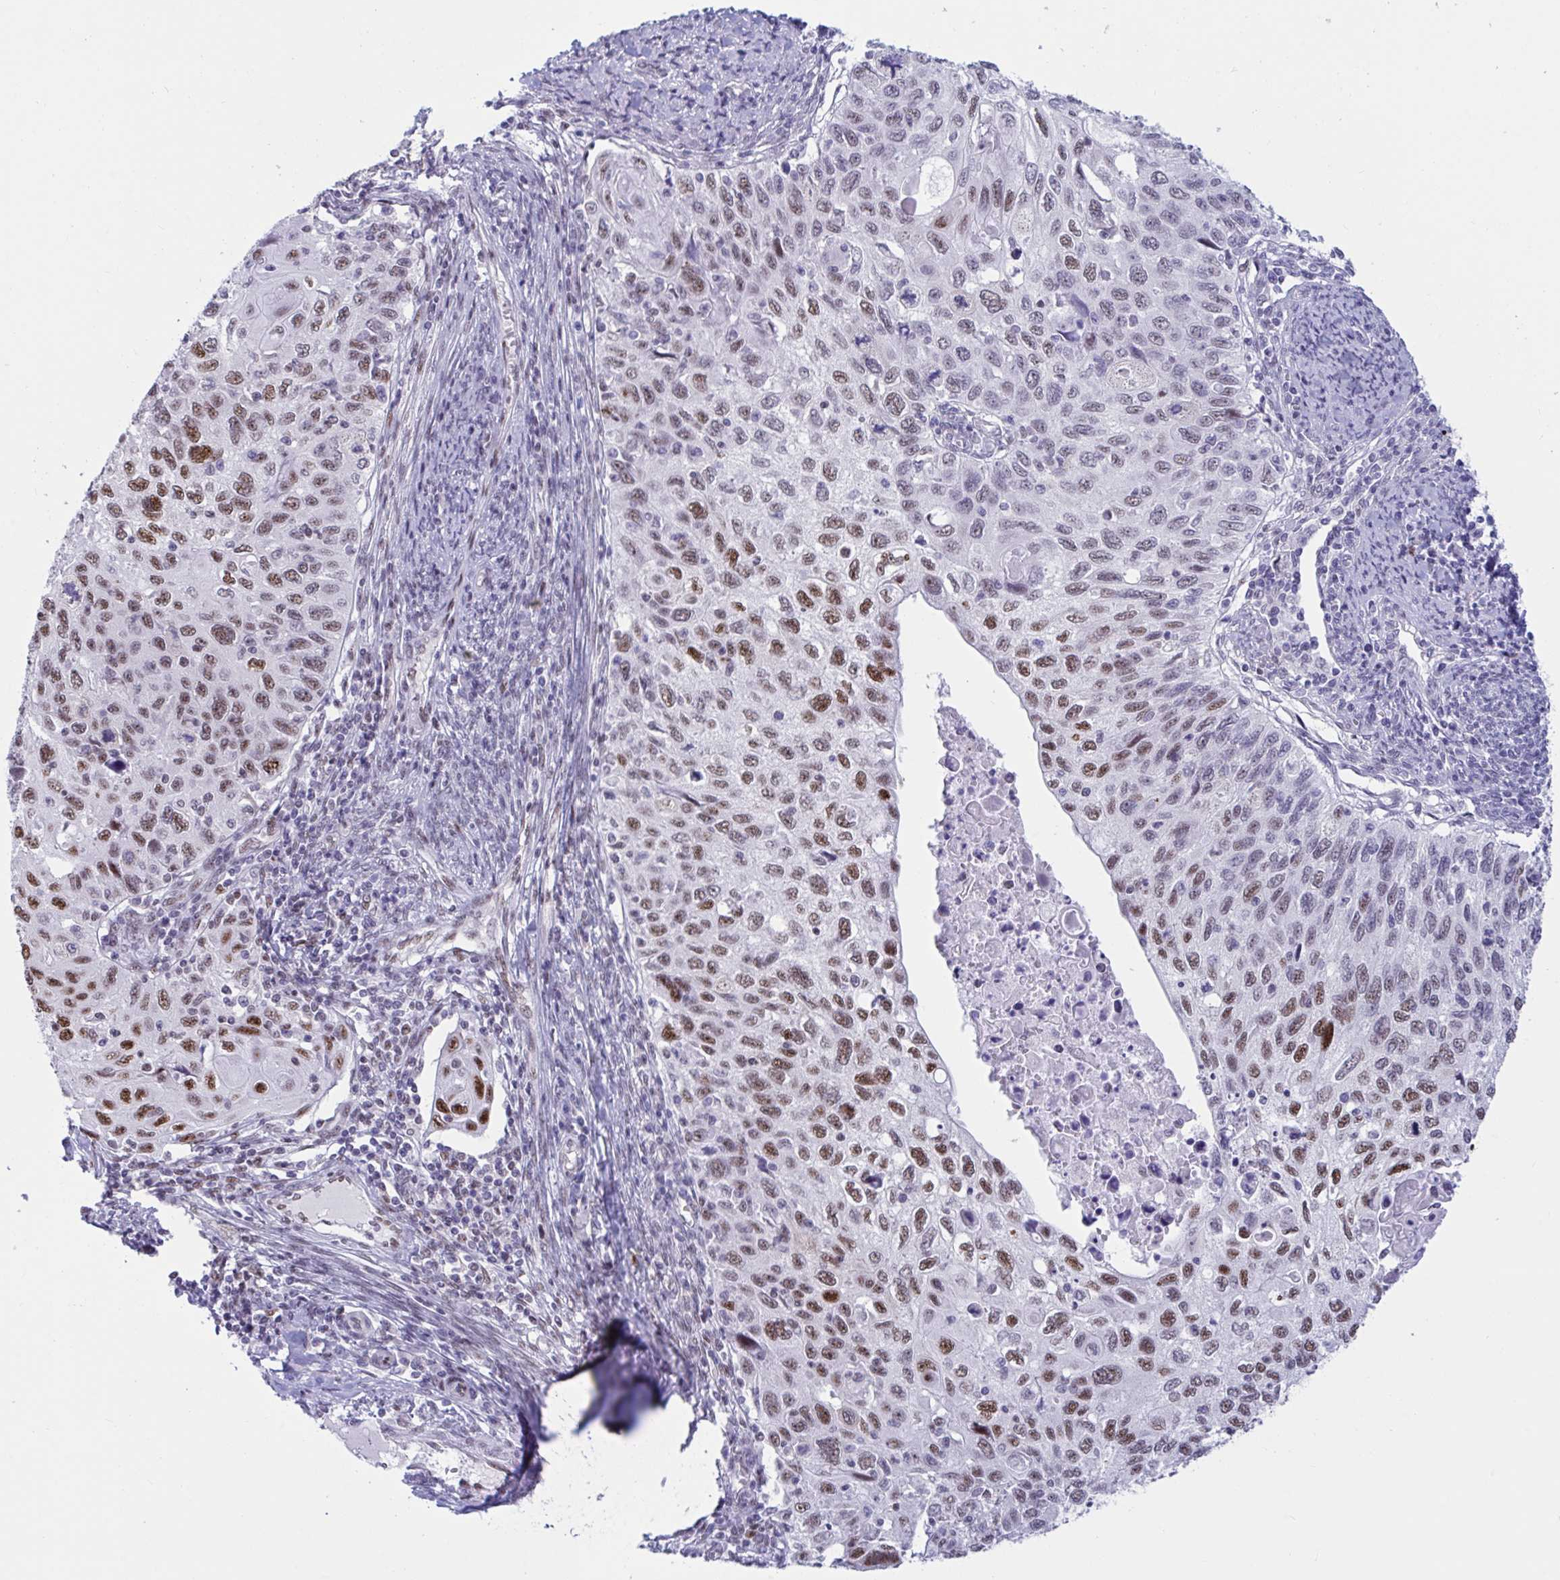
{"staining": {"intensity": "moderate", "quantity": "25%-75%", "location": "nuclear"}, "tissue": "cervical cancer", "cell_type": "Tumor cells", "image_type": "cancer", "snomed": [{"axis": "morphology", "description": "Squamous cell carcinoma, NOS"}, {"axis": "topography", "description": "Cervix"}], "caption": "A photomicrograph of human squamous cell carcinoma (cervical) stained for a protein reveals moderate nuclear brown staining in tumor cells. (Brightfield microscopy of DAB IHC at high magnification).", "gene": "IKZF2", "patient": {"sex": "female", "age": 70}}